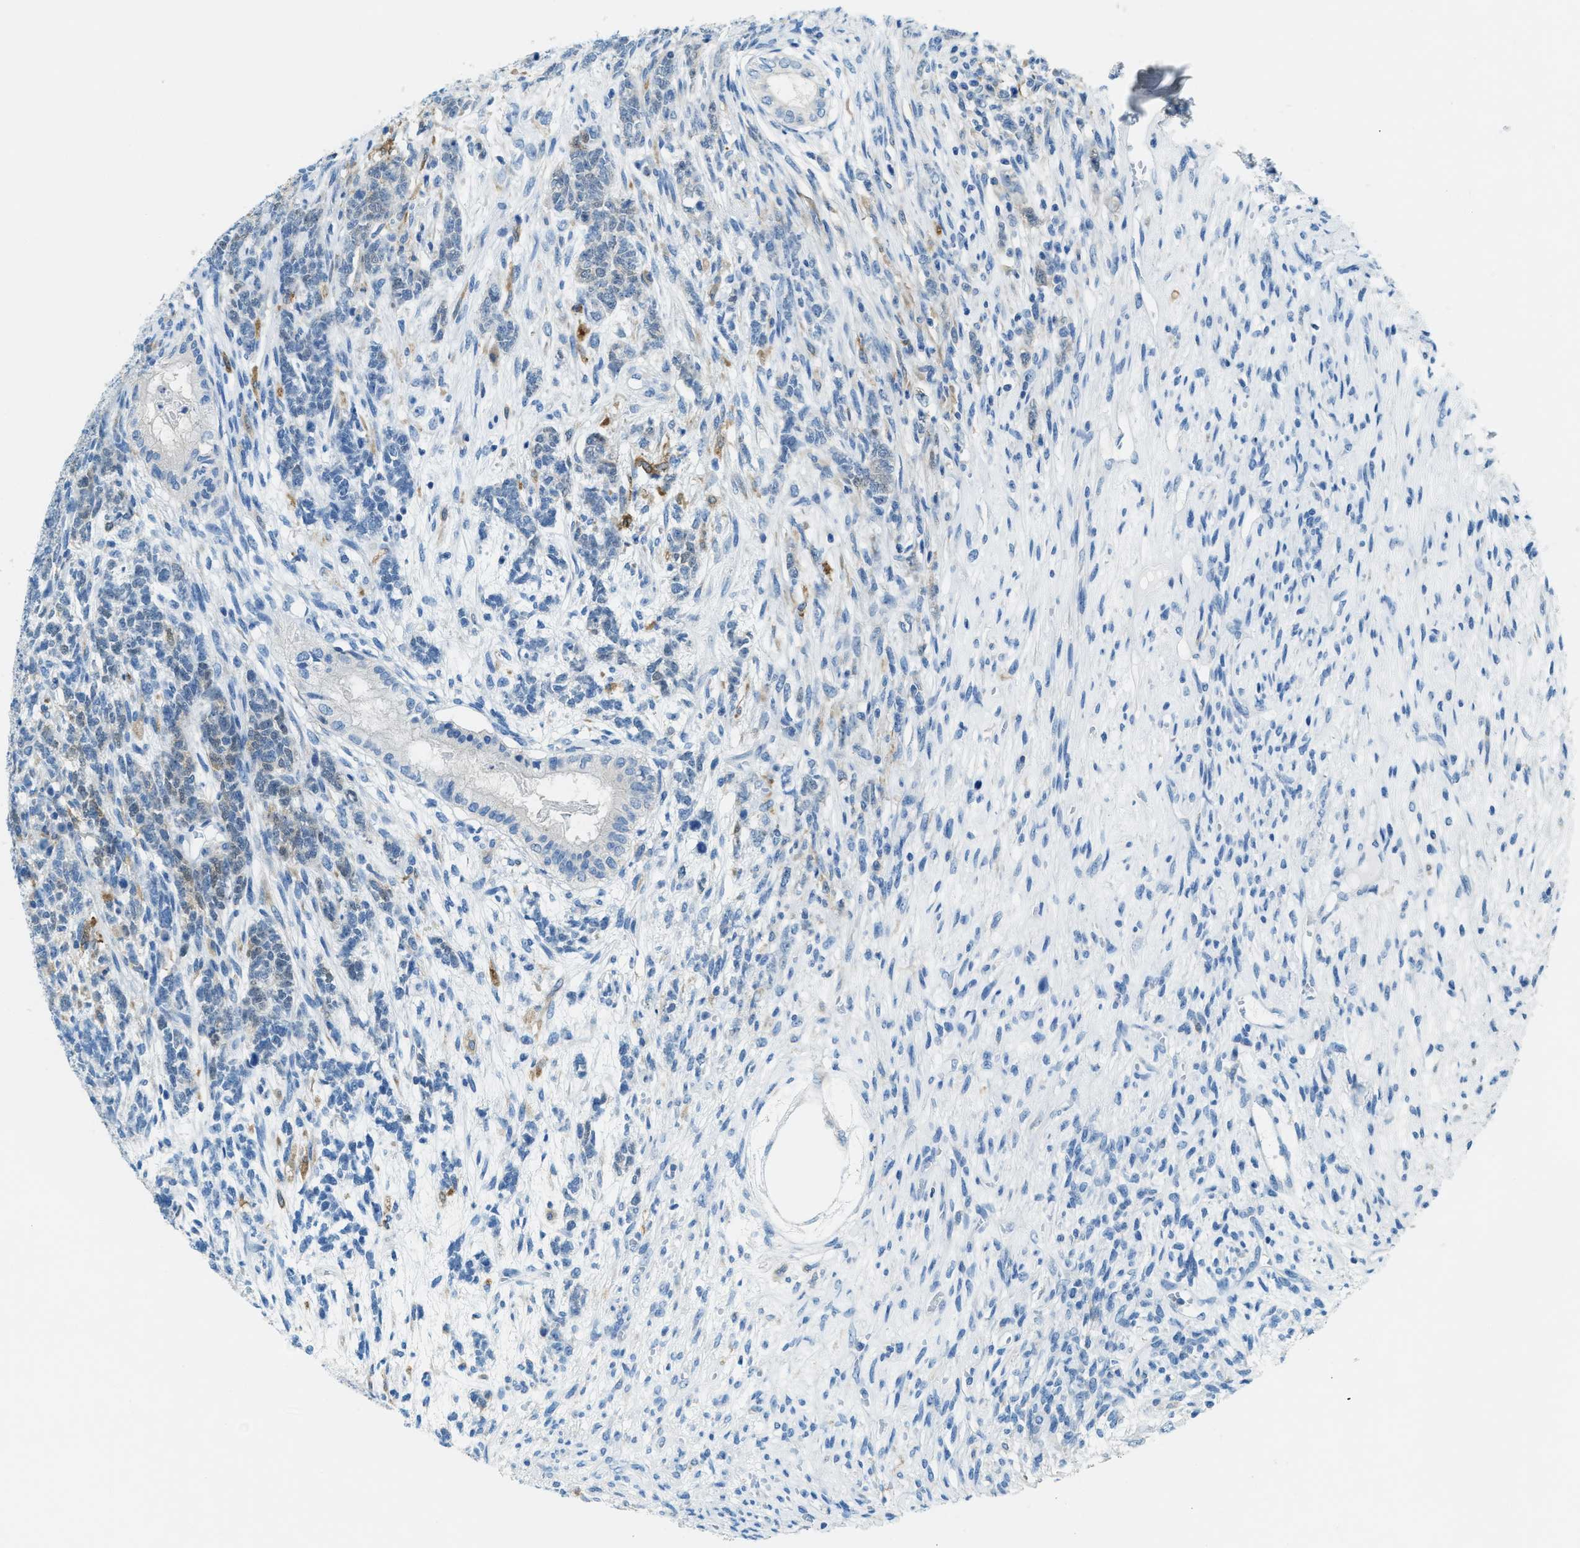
{"staining": {"intensity": "negative", "quantity": "none", "location": "none"}, "tissue": "testis cancer", "cell_type": "Tumor cells", "image_type": "cancer", "snomed": [{"axis": "morphology", "description": "Seminoma, NOS"}, {"axis": "topography", "description": "Testis"}], "caption": "Tumor cells show no significant protein staining in seminoma (testis). (Immunohistochemistry (ihc), brightfield microscopy, high magnification).", "gene": "MATCAP2", "patient": {"sex": "male", "age": 28}}